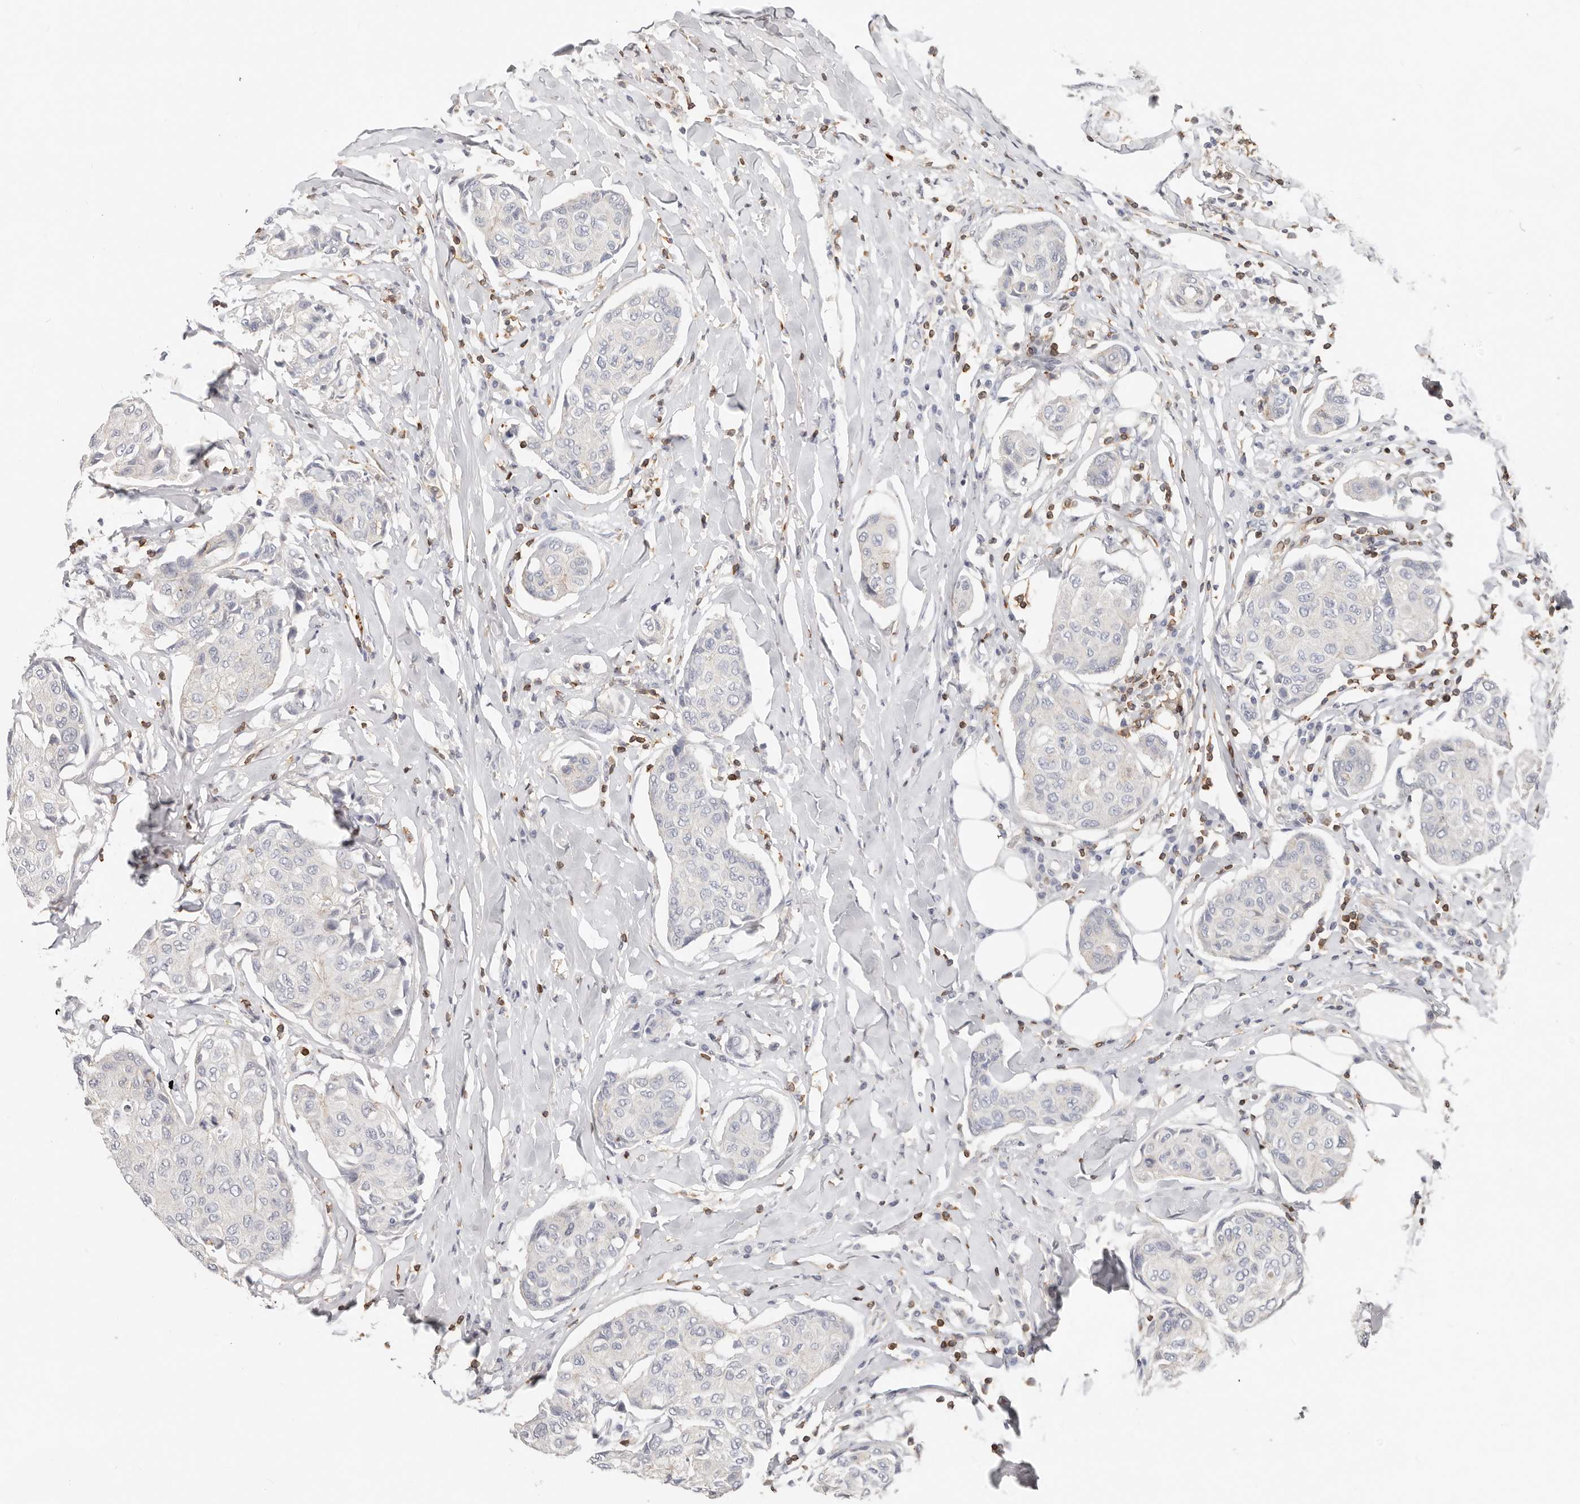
{"staining": {"intensity": "negative", "quantity": "none", "location": "none"}, "tissue": "breast cancer", "cell_type": "Tumor cells", "image_type": "cancer", "snomed": [{"axis": "morphology", "description": "Duct carcinoma"}, {"axis": "topography", "description": "Breast"}], "caption": "DAB (3,3'-diaminobenzidine) immunohistochemical staining of intraductal carcinoma (breast) demonstrates no significant positivity in tumor cells. (DAB (3,3'-diaminobenzidine) IHC visualized using brightfield microscopy, high magnification).", "gene": "TMEM63B", "patient": {"sex": "female", "age": 80}}